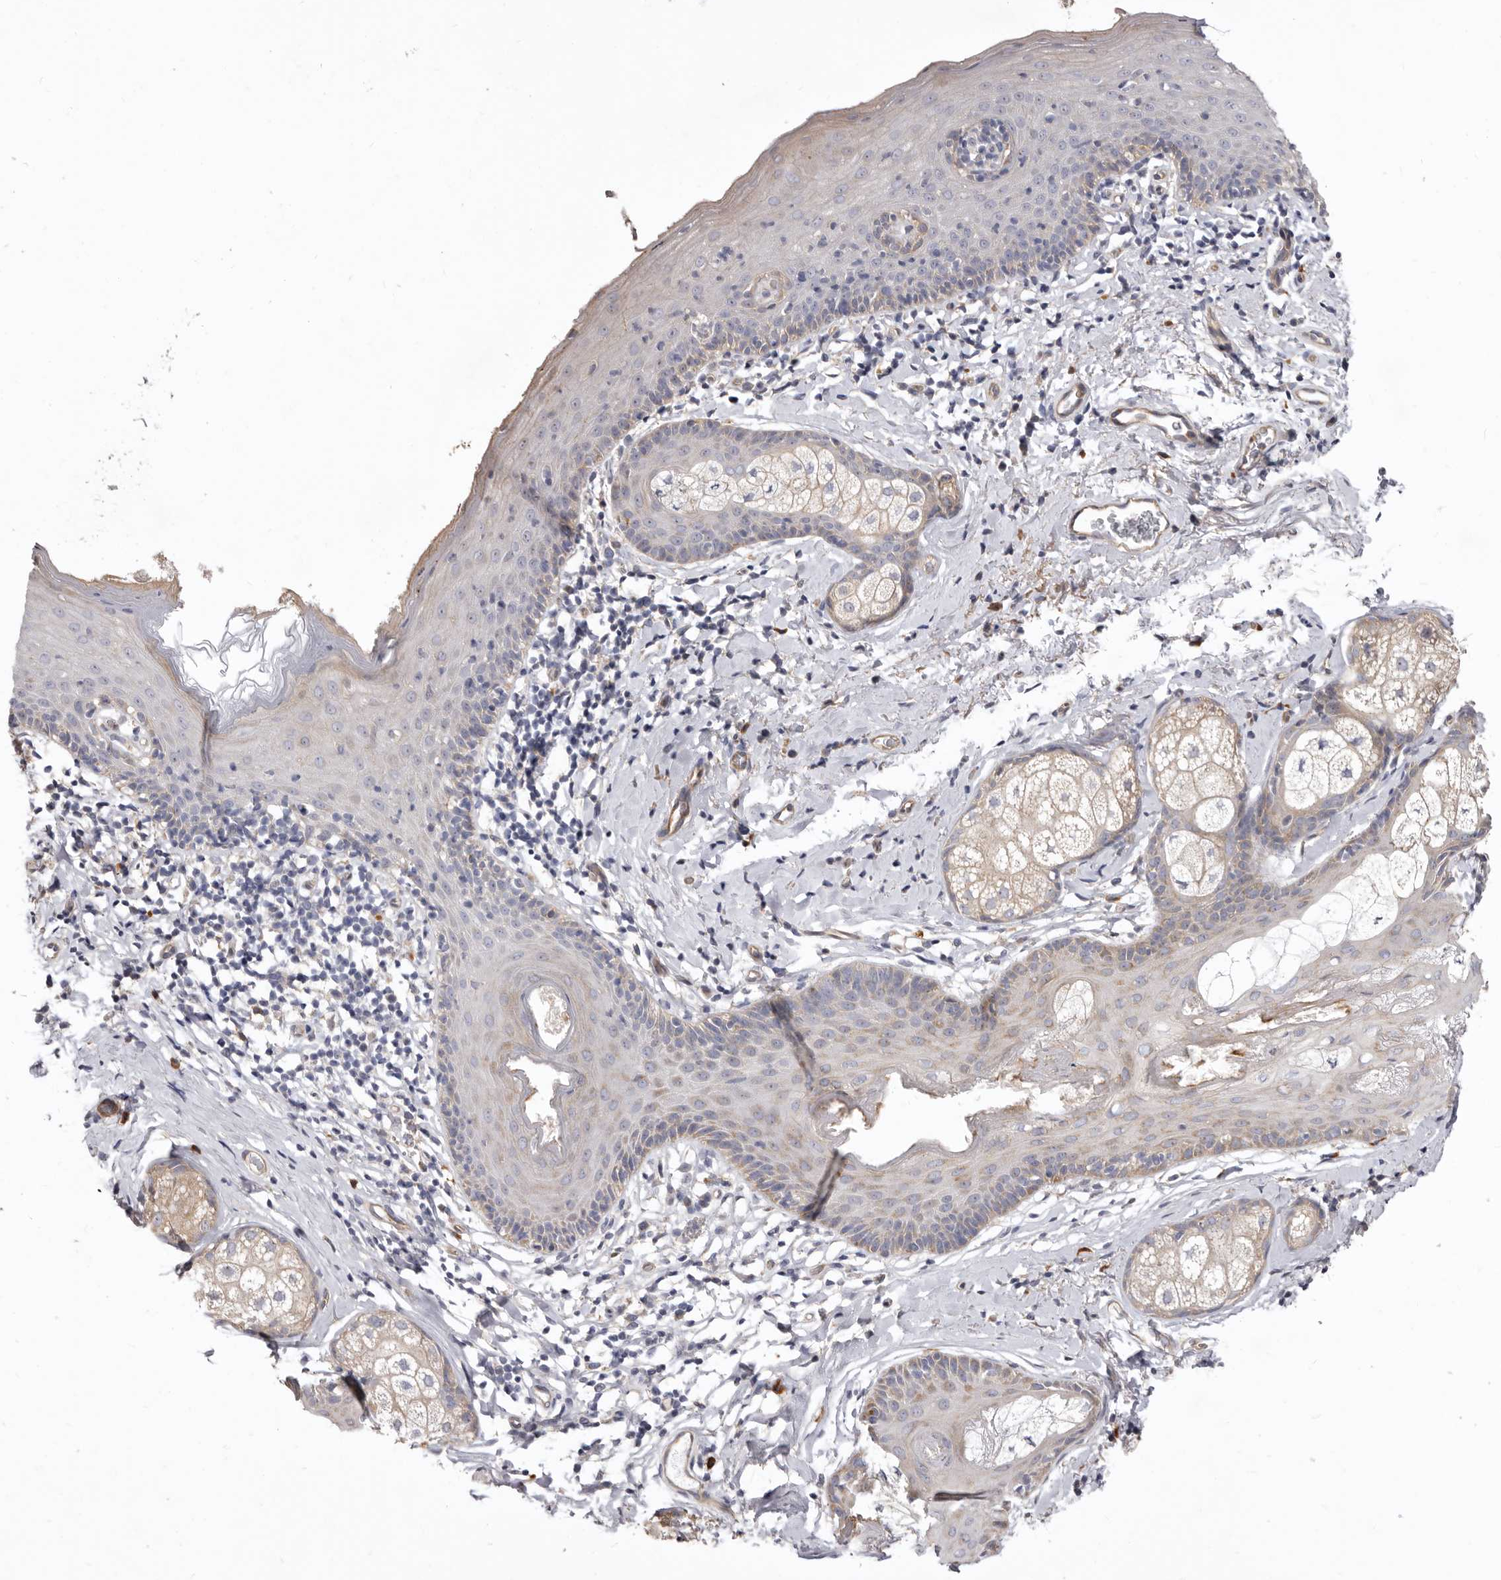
{"staining": {"intensity": "weak", "quantity": "25%-75%", "location": "cytoplasmic/membranous"}, "tissue": "skin", "cell_type": "Epidermal cells", "image_type": "normal", "snomed": [{"axis": "morphology", "description": "Normal tissue, NOS"}, {"axis": "topography", "description": "Vulva"}], "caption": "Protein expression analysis of benign skin exhibits weak cytoplasmic/membranous staining in approximately 25%-75% of epidermal cells. The staining was performed using DAB to visualize the protein expression in brown, while the nuclei were stained in blue with hematoxylin (Magnification: 20x).", "gene": "FMO2", "patient": {"sex": "female", "age": 66}}